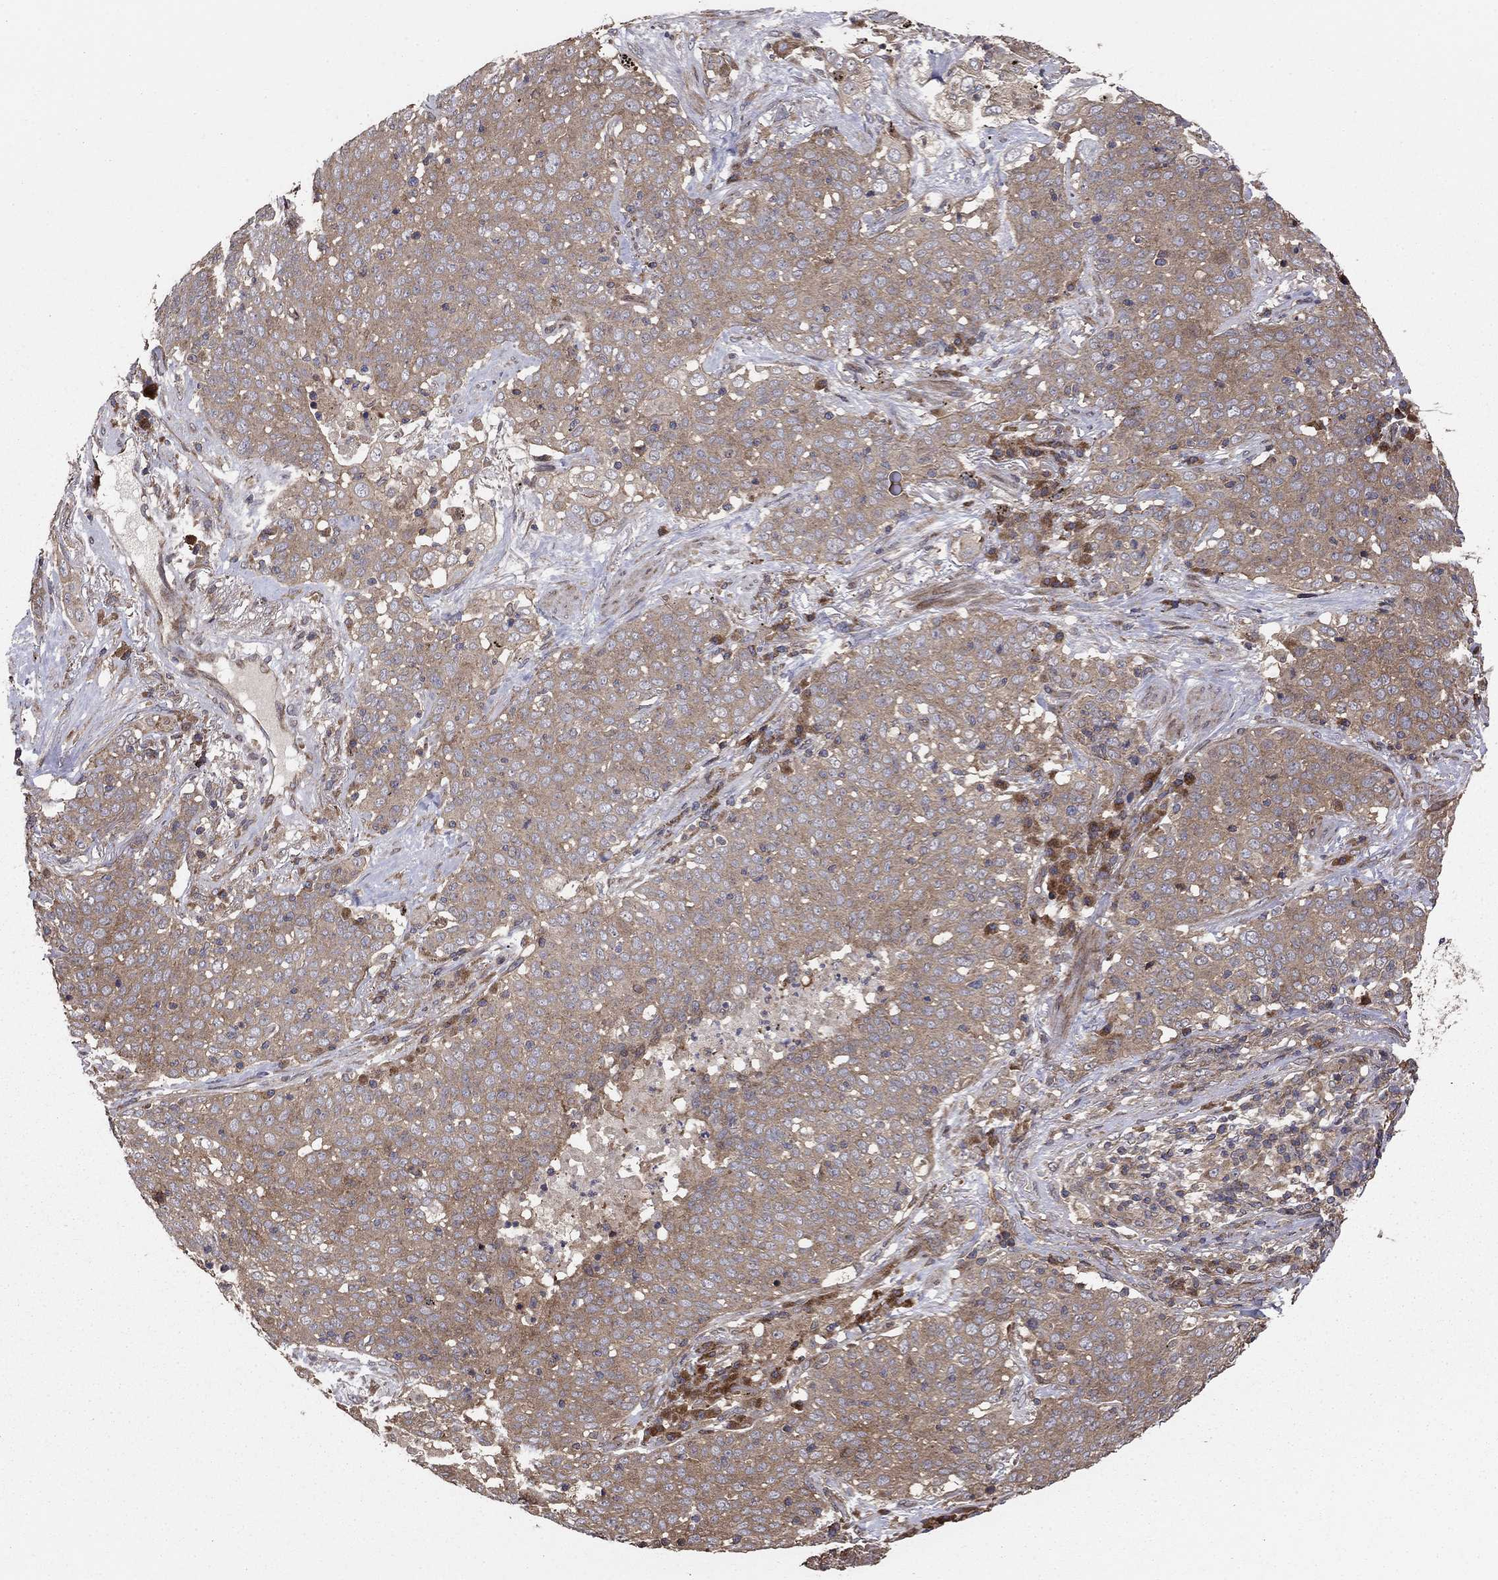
{"staining": {"intensity": "weak", "quantity": "25%-75%", "location": "cytoplasmic/membranous"}, "tissue": "lung cancer", "cell_type": "Tumor cells", "image_type": "cancer", "snomed": [{"axis": "morphology", "description": "Squamous cell carcinoma, NOS"}, {"axis": "topography", "description": "Lung"}], "caption": "A photomicrograph of lung squamous cell carcinoma stained for a protein demonstrates weak cytoplasmic/membranous brown staining in tumor cells.", "gene": "BABAM2", "patient": {"sex": "male", "age": 82}}